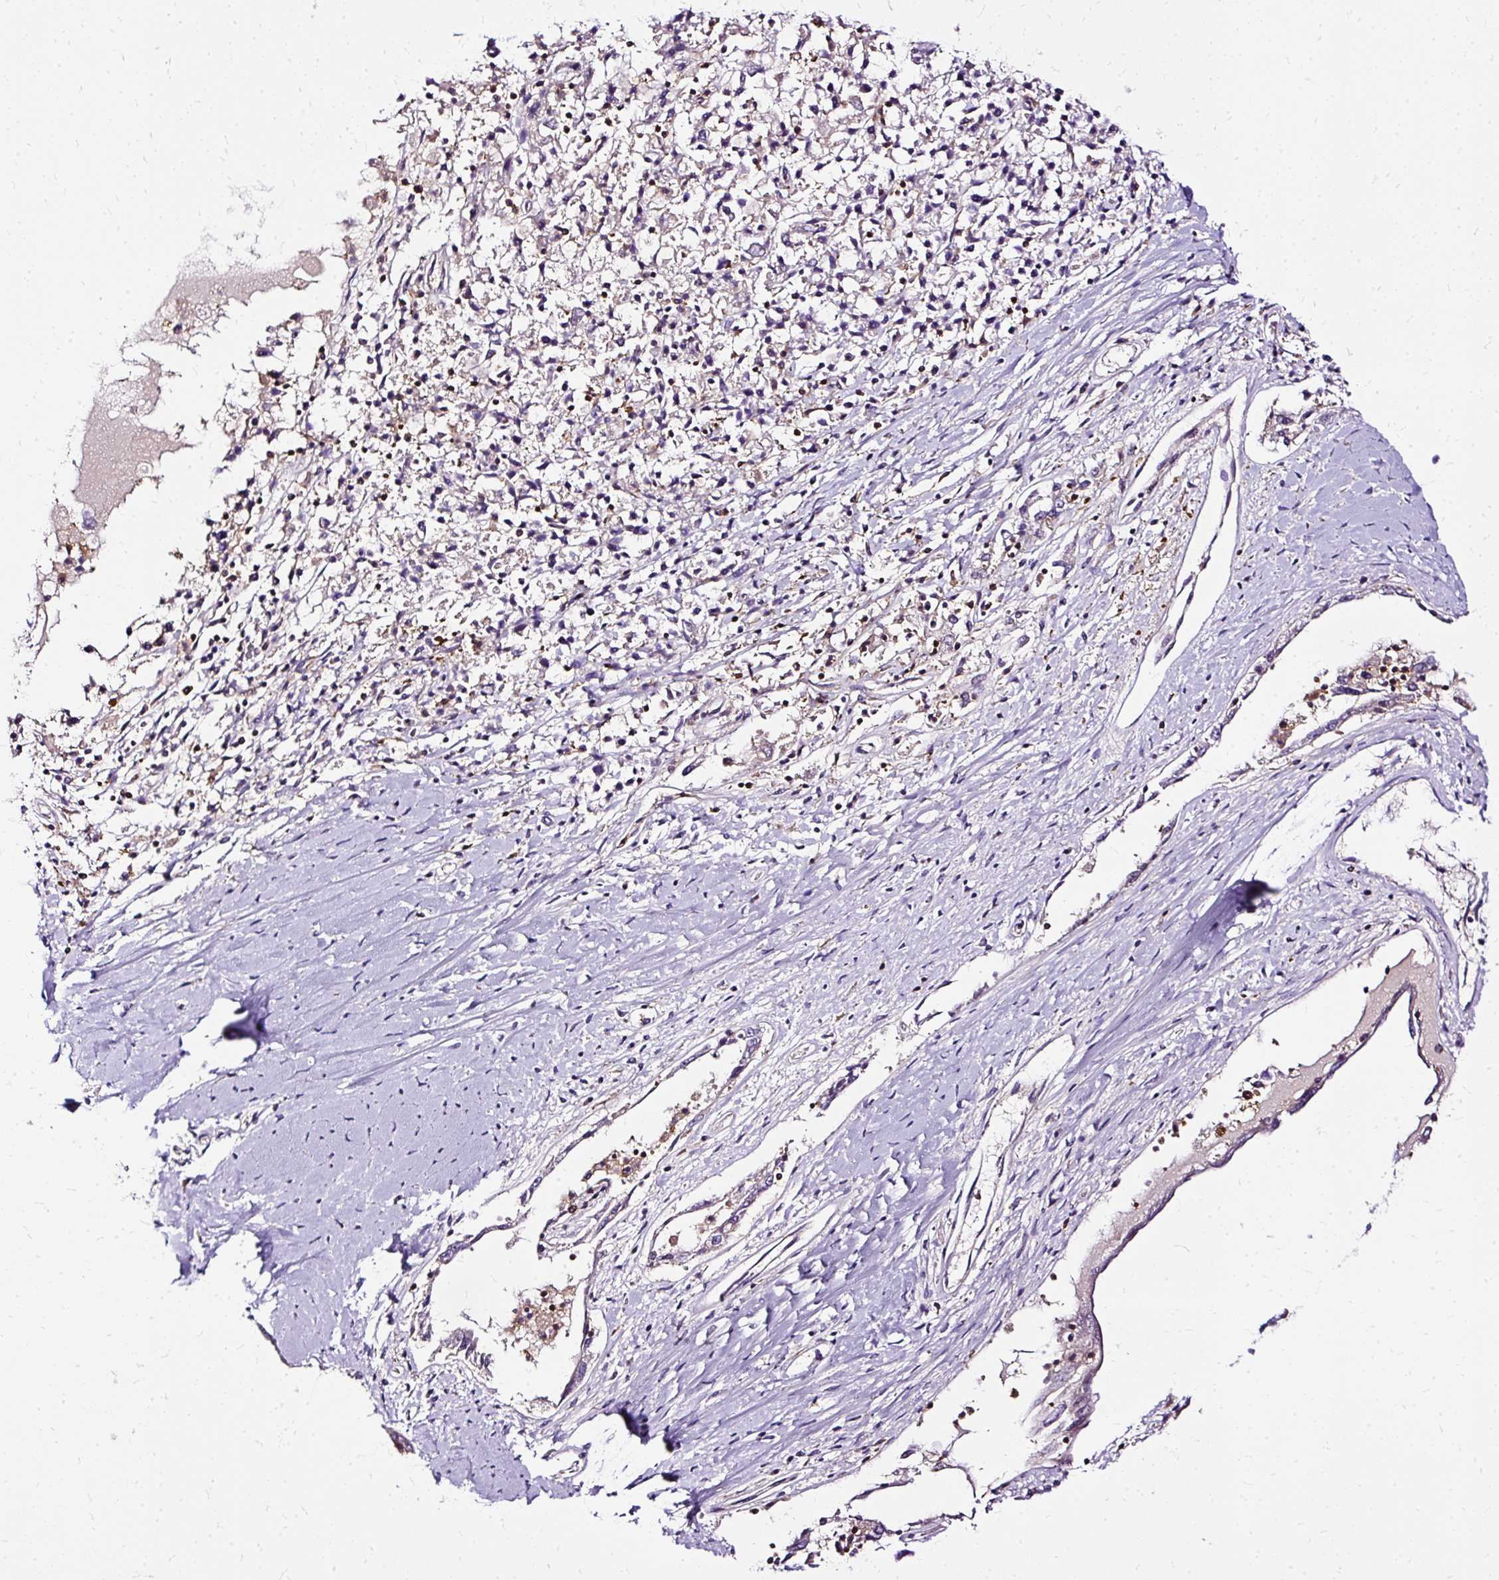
{"staining": {"intensity": "negative", "quantity": "none", "location": "none"}, "tissue": "ovarian cancer", "cell_type": "Tumor cells", "image_type": "cancer", "snomed": [{"axis": "morphology", "description": "Carcinoma, endometroid"}, {"axis": "topography", "description": "Ovary"}], "caption": "DAB (3,3'-diaminobenzidine) immunohistochemical staining of human ovarian endometroid carcinoma exhibits no significant expression in tumor cells.", "gene": "TWF2", "patient": {"sex": "female", "age": 62}}